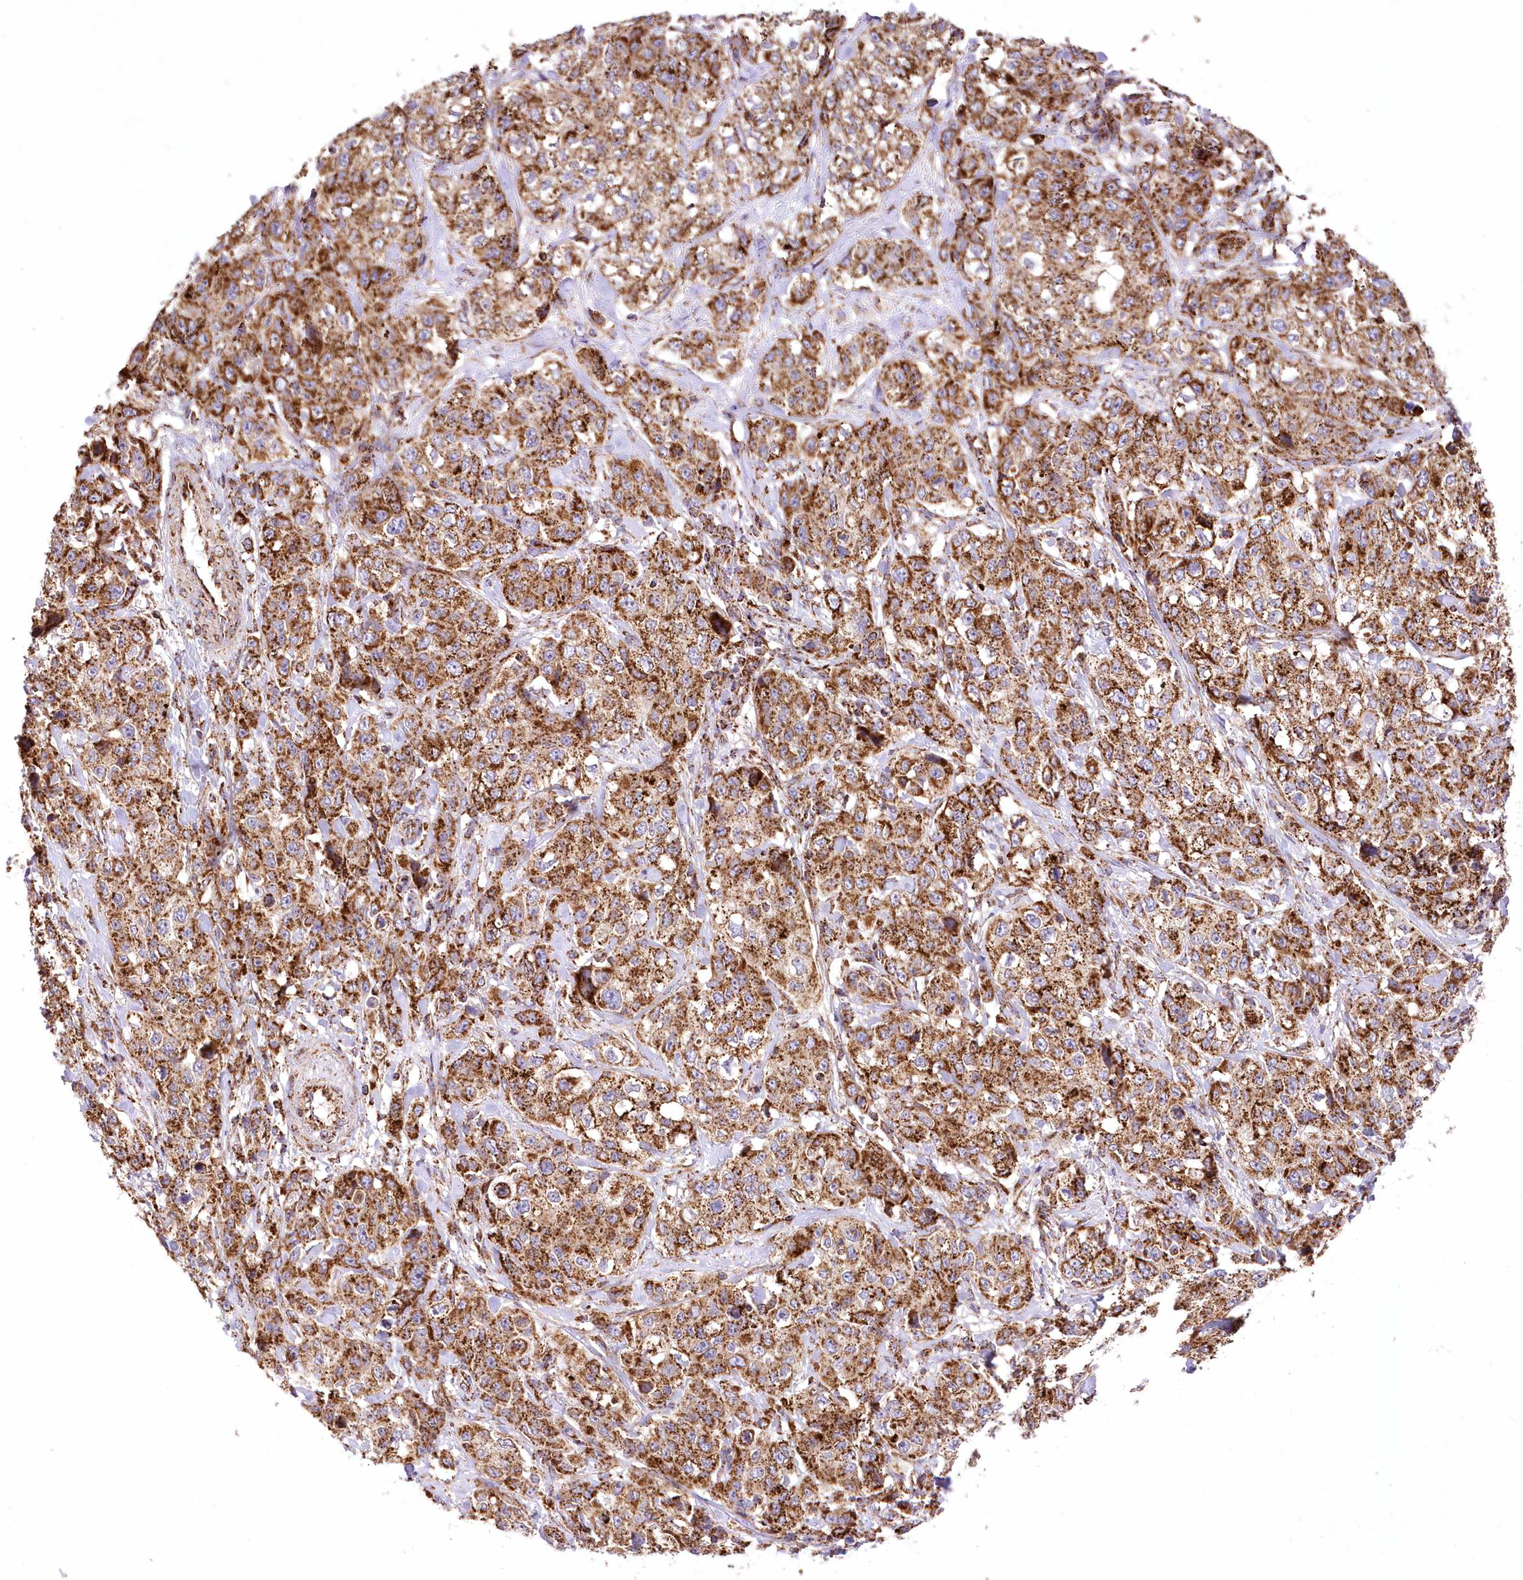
{"staining": {"intensity": "strong", "quantity": ">75%", "location": "cytoplasmic/membranous"}, "tissue": "stomach cancer", "cell_type": "Tumor cells", "image_type": "cancer", "snomed": [{"axis": "morphology", "description": "Adenocarcinoma, NOS"}, {"axis": "topography", "description": "Stomach"}], "caption": "Stomach cancer stained for a protein (brown) reveals strong cytoplasmic/membranous positive expression in approximately >75% of tumor cells.", "gene": "ASNSD1", "patient": {"sex": "male", "age": 48}}